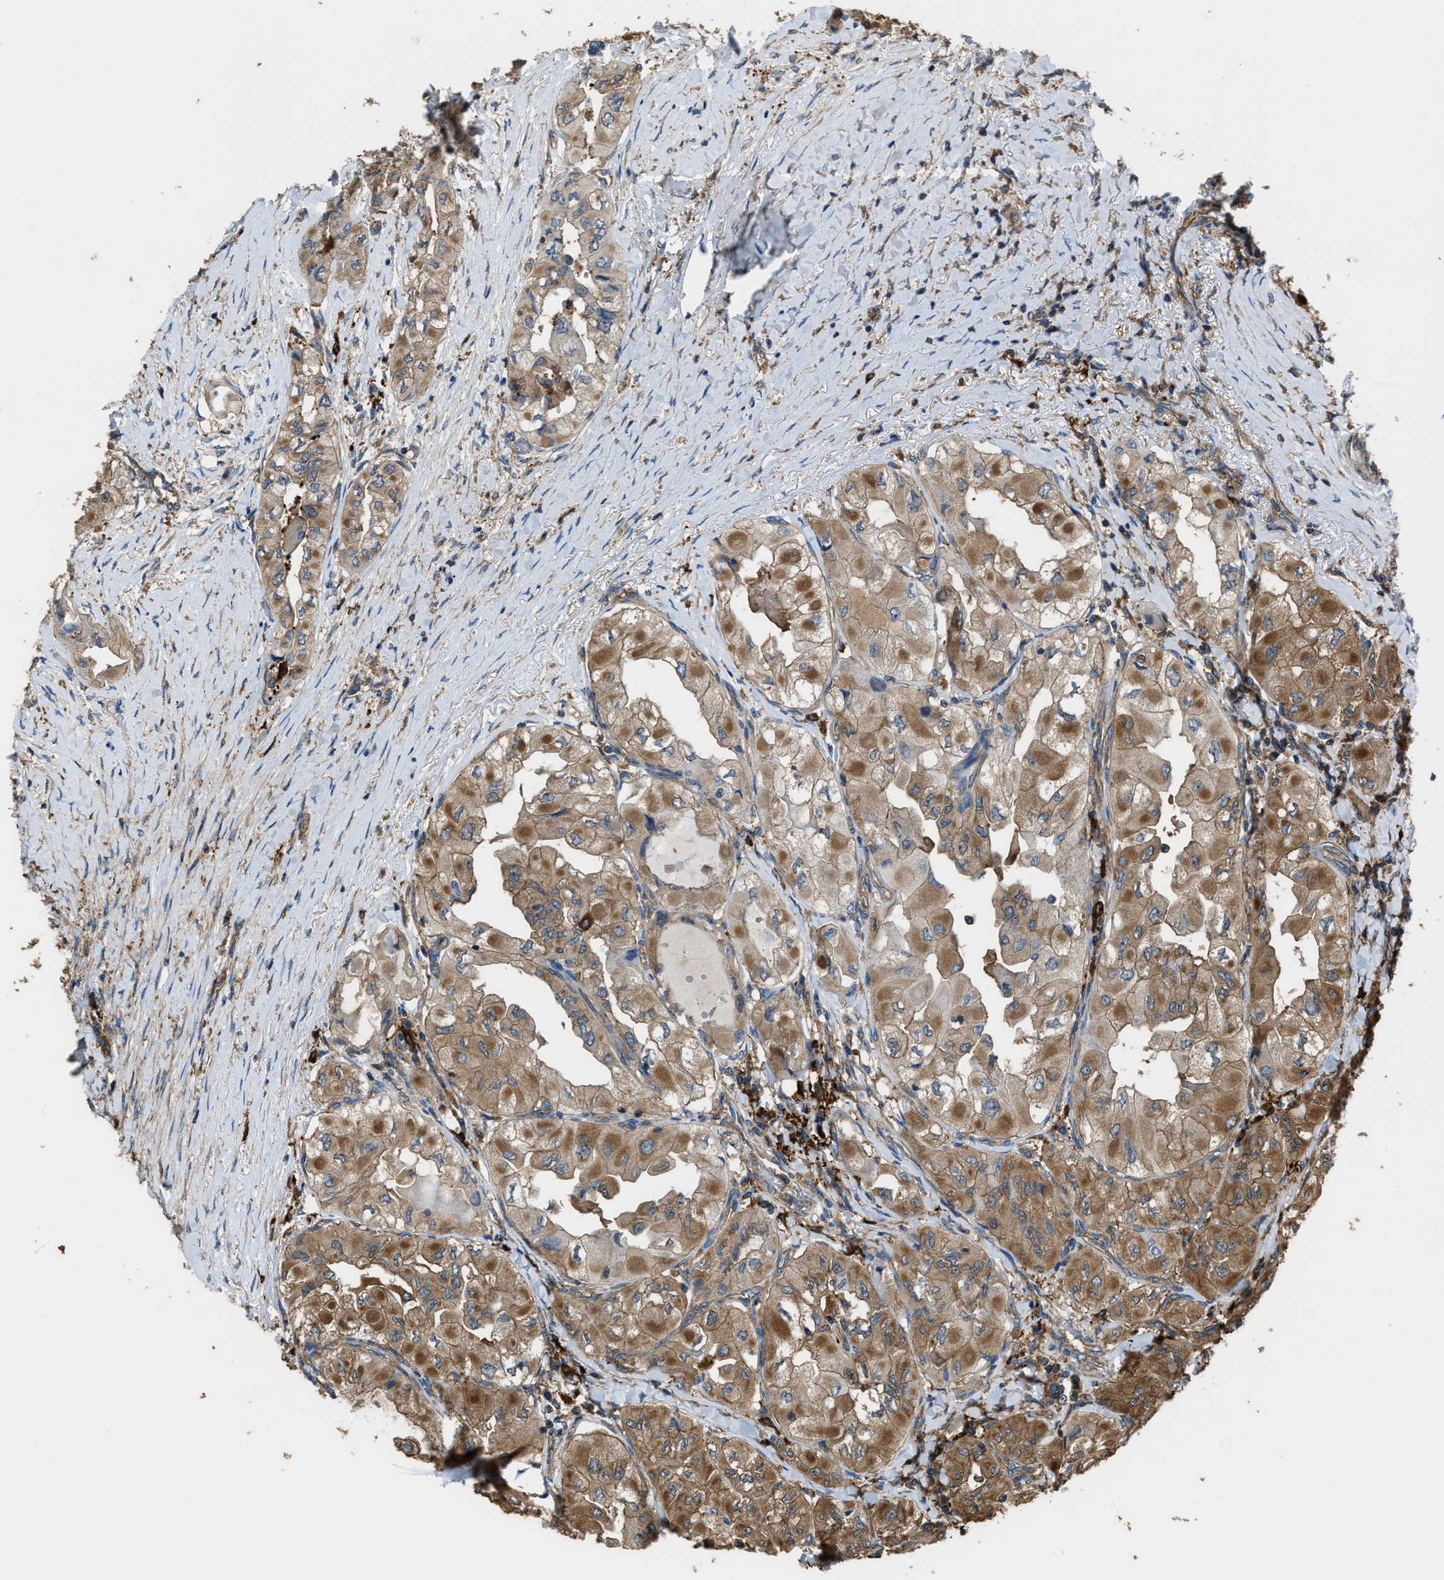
{"staining": {"intensity": "moderate", "quantity": ">75%", "location": "cytoplasmic/membranous"}, "tissue": "thyroid cancer", "cell_type": "Tumor cells", "image_type": "cancer", "snomed": [{"axis": "morphology", "description": "Papillary adenocarcinoma, NOS"}, {"axis": "topography", "description": "Thyroid gland"}], "caption": "Immunohistochemical staining of human thyroid cancer shows moderate cytoplasmic/membranous protein positivity in about >75% of tumor cells.", "gene": "ATIC", "patient": {"sex": "female", "age": 59}}